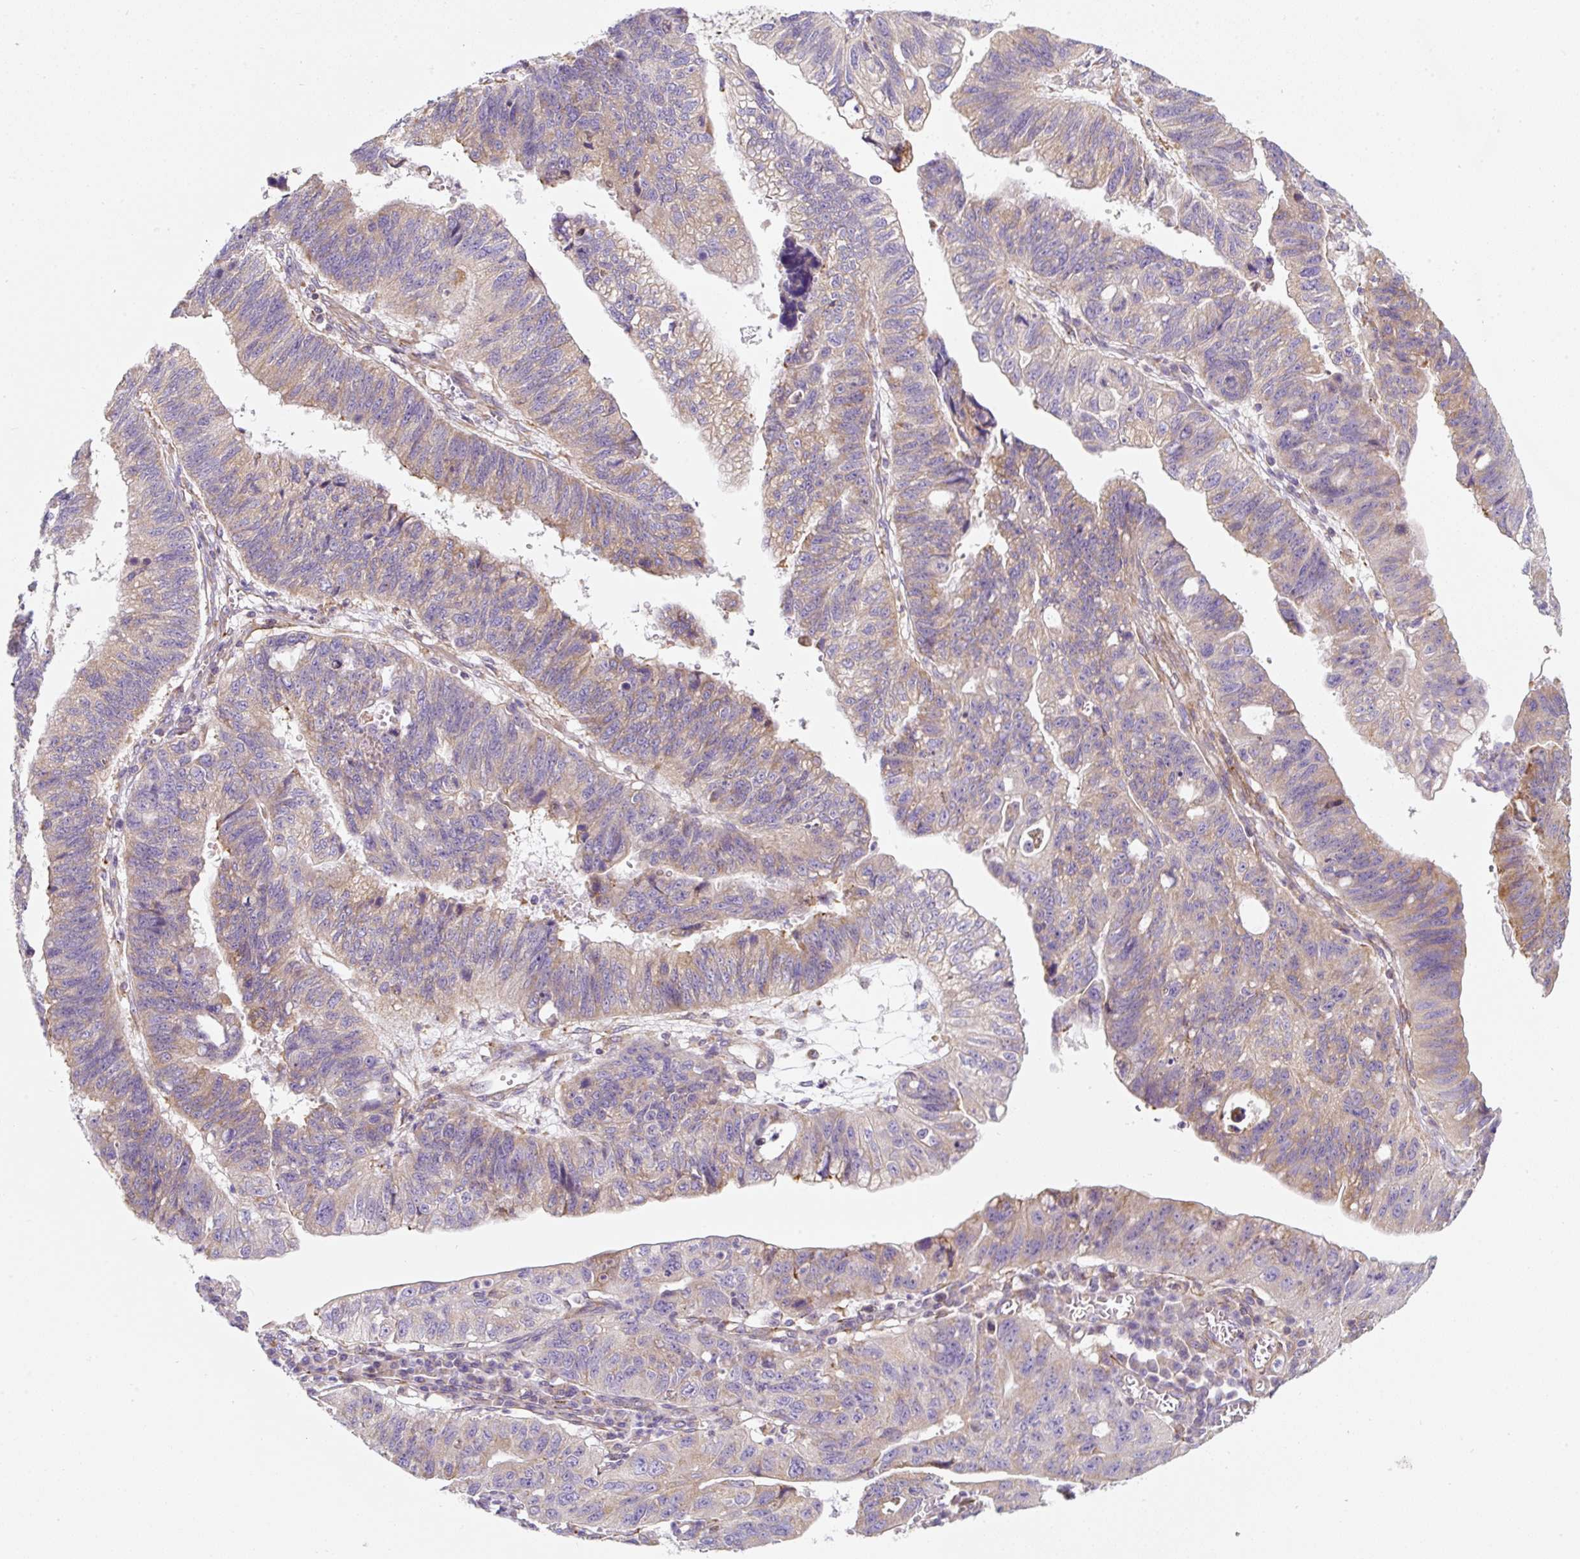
{"staining": {"intensity": "weak", "quantity": "25%-75%", "location": "cytoplasmic/membranous"}, "tissue": "stomach cancer", "cell_type": "Tumor cells", "image_type": "cancer", "snomed": [{"axis": "morphology", "description": "Adenocarcinoma, NOS"}, {"axis": "topography", "description": "Stomach"}], "caption": "Stomach cancer stained with DAB IHC reveals low levels of weak cytoplasmic/membranous expression in about 25%-75% of tumor cells. The protein of interest is shown in brown color, while the nuclei are stained blue.", "gene": "ERAP2", "patient": {"sex": "male", "age": 59}}